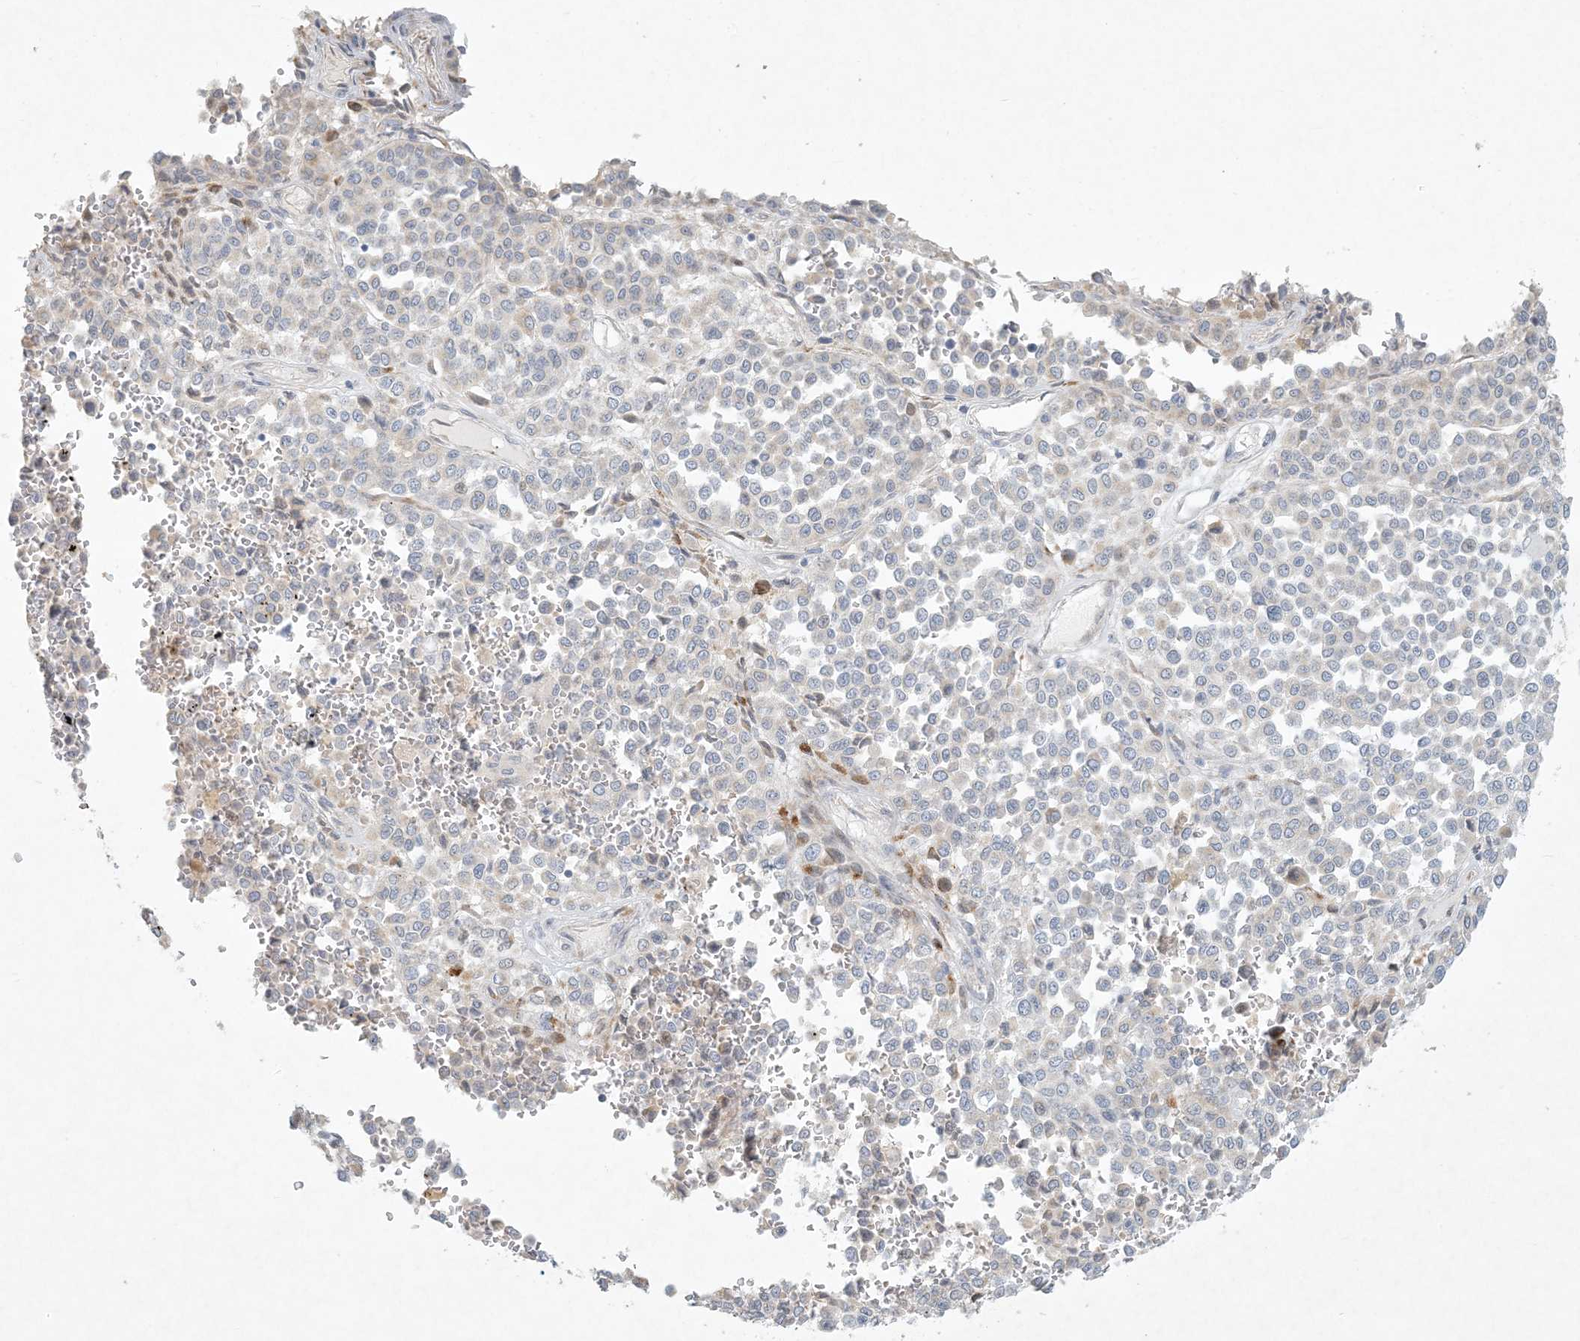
{"staining": {"intensity": "negative", "quantity": "none", "location": "none"}, "tissue": "melanoma", "cell_type": "Tumor cells", "image_type": "cancer", "snomed": [{"axis": "morphology", "description": "Malignant melanoma, Metastatic site"}, {"axis": "topography", "description": "Pancreas"}], "caption": "This is an immunohistochemistry photomicrograph of human melanoma. There is no positivity in tumor cells.", "gene": "ZNF385D", "patient": {"sex": "female", "age": 30}}